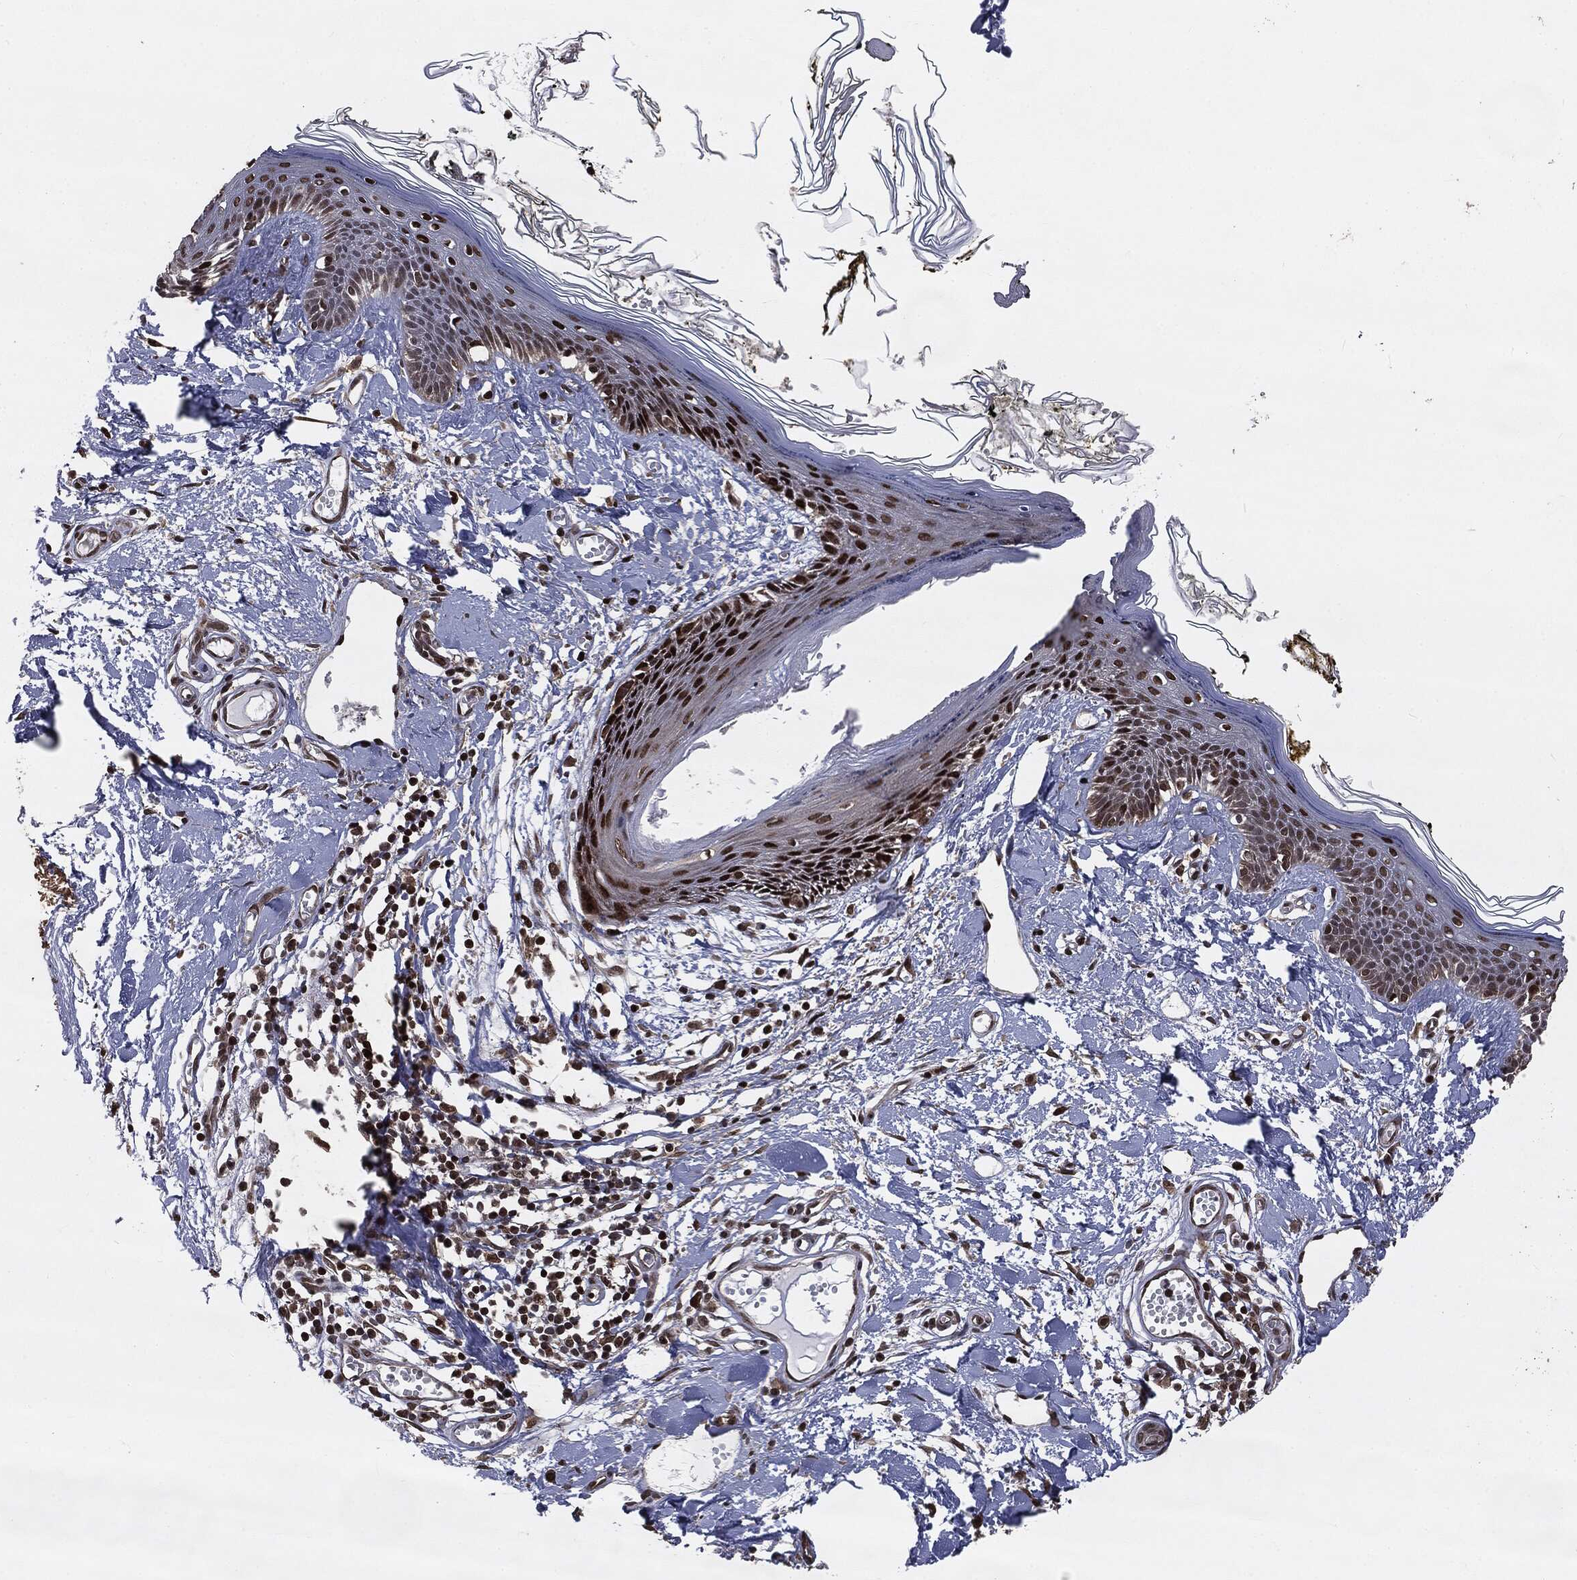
{"staining": {"intensity": "strong", "quantity": ">75%", "location": "nuclear"}, "tissue": "skin", "cell_type": "Fibroblasts", "image_type": "normal", "snomed": [{"axis": "morphology", "description": "Normal tissue, NOS"}, {"axis": "topography", "description": "Skin"}], "caption": "Approximately >75% of fibroblasts in benign human skin display strong nuclear protein staining as visualized by brown immunohistochemical staining.", "gene": "DVL2", "patient": {"sex": "male", "age": 76}}